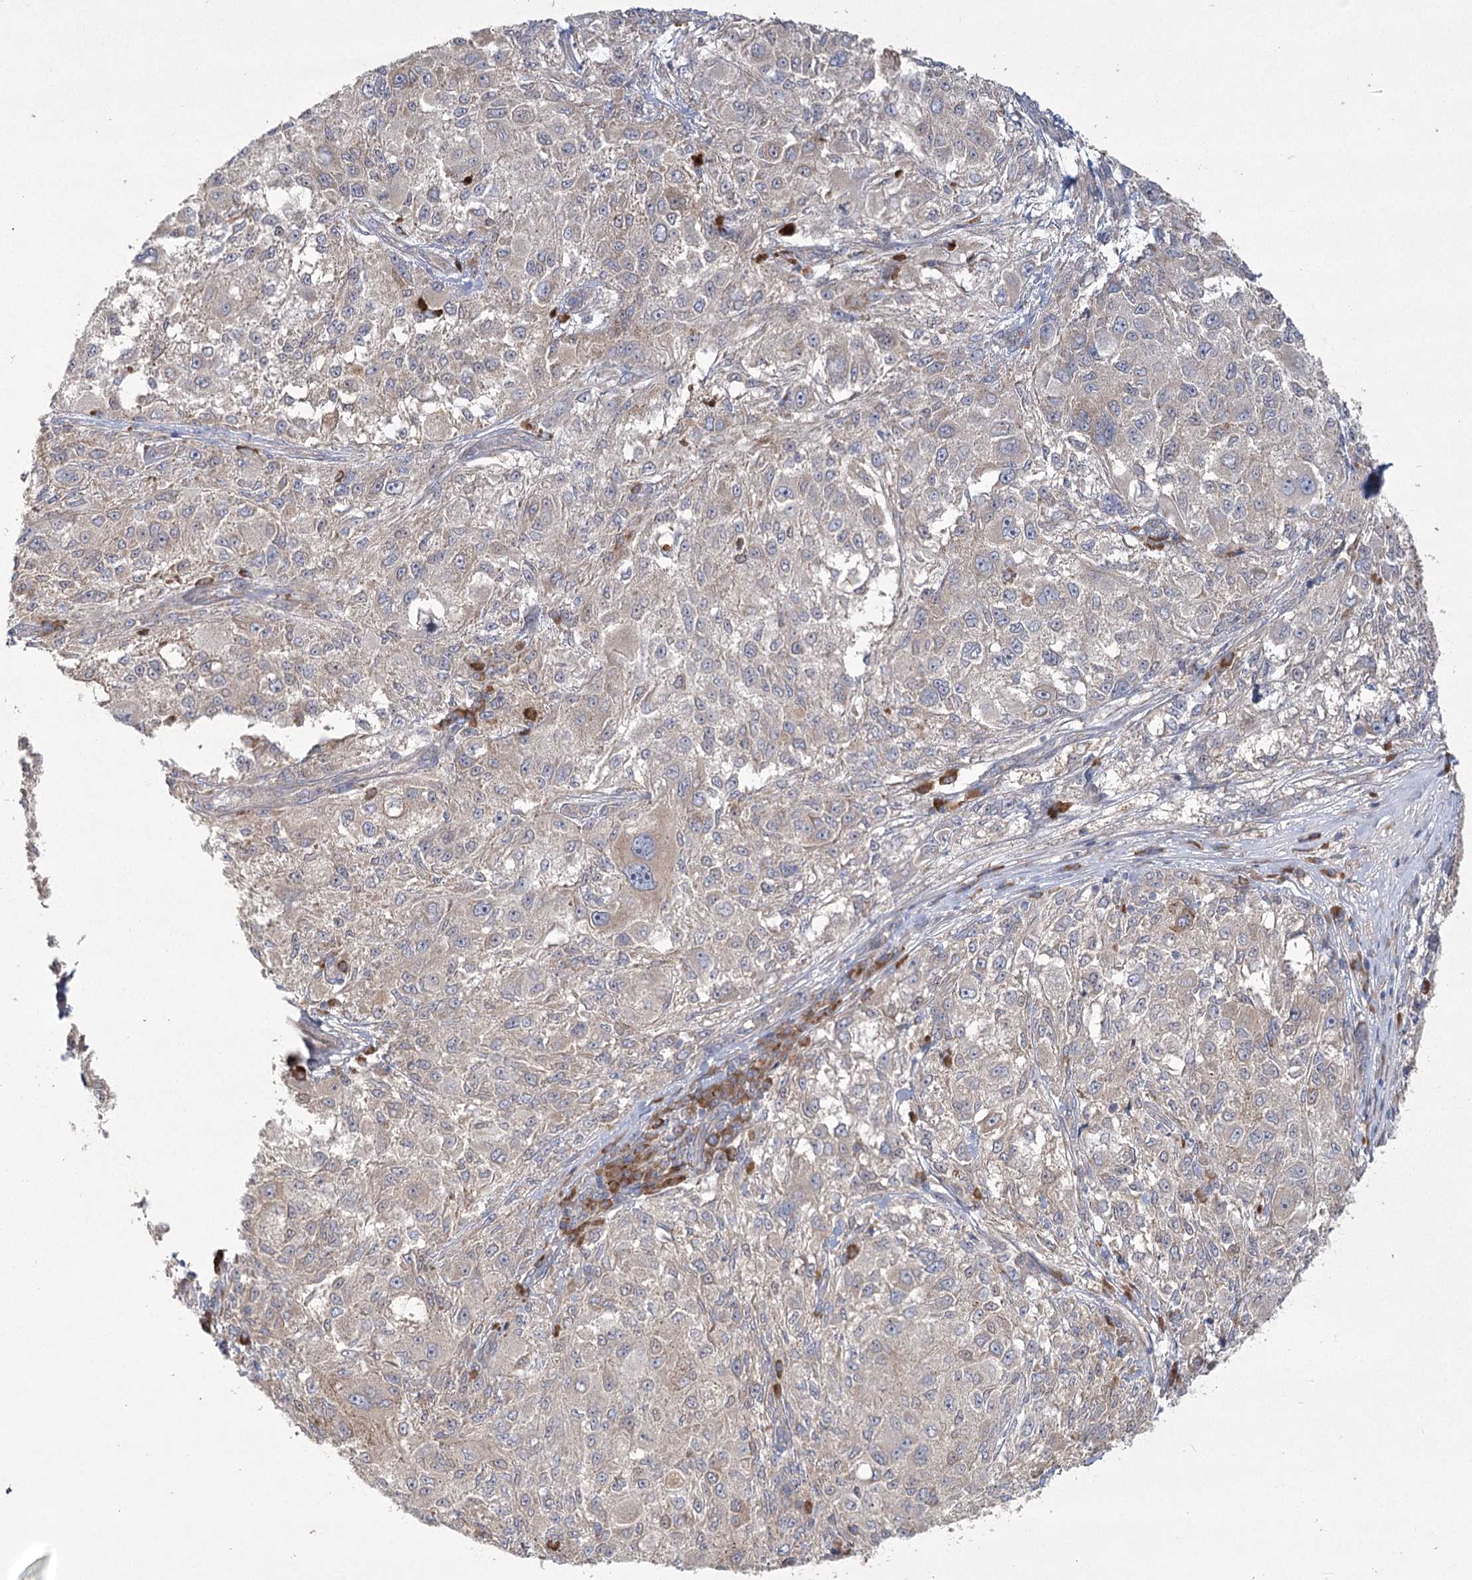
{"staining": {"intensity": "weak", "quantity": "<25%", "location": "cytoplasmic/membranous"}, "tissue": "melanoma", "cell_type": "Tumor cells", "image_type": "cancer", "snomed": [{"axis": "morphology", "description": "Necrosis, NOS"}, {"axis": "morphology", "description": "Malignant melanoma, NOS"}, {"axis": "topography", "description": "Skin"}], "caption": "High magnification brightfield microscopy of melanoma stained with DAB (brown) and counterstained with hematoxylin (blue): tumor cells show no significant positivity.", "gene": "CAMTA1", "patient": {"sex": "female", "age": 87}}